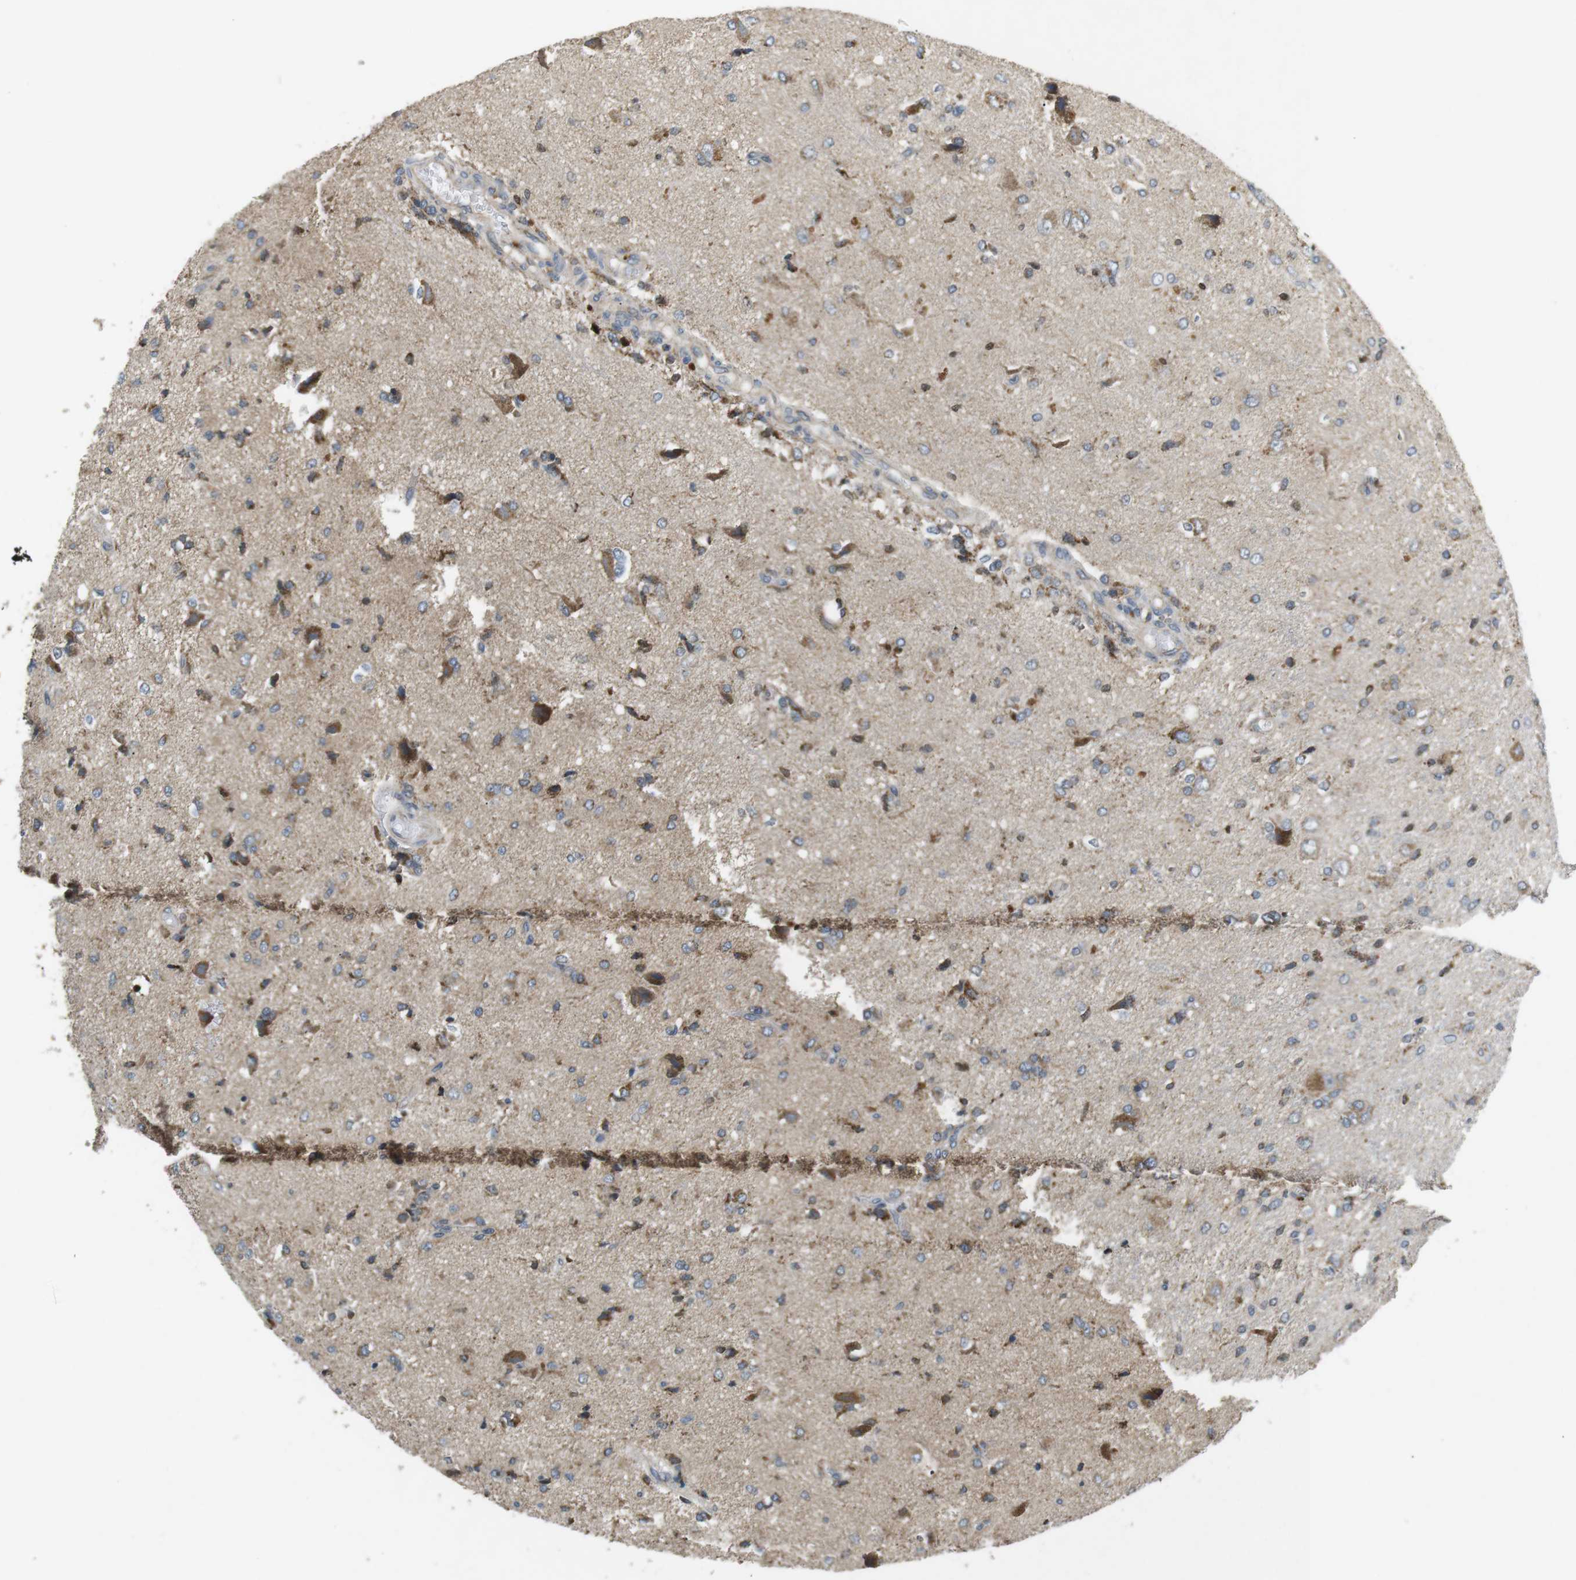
{"staining": {"intensity": "moderate", "quantity": "25%-75%", "location": "cytoplasmic/membranous"}, "tissue": "glioma", "cell_type": "Tumor cells", "image_type": "cancer", "snomed": [{"axis": "morphology", "description": "Glioma, malignant, High grade"}, {"axis": "topography", "description": "Brain"}], "caption": "A micrograph showing moderate cytoplasmic/membranous staining in approximately 25%-75% of tumor cells in glioma, as visualized by brown immunohistochemical staining.", "gene": "BACE1", "patient": {"sex": "female", "age": 59}}